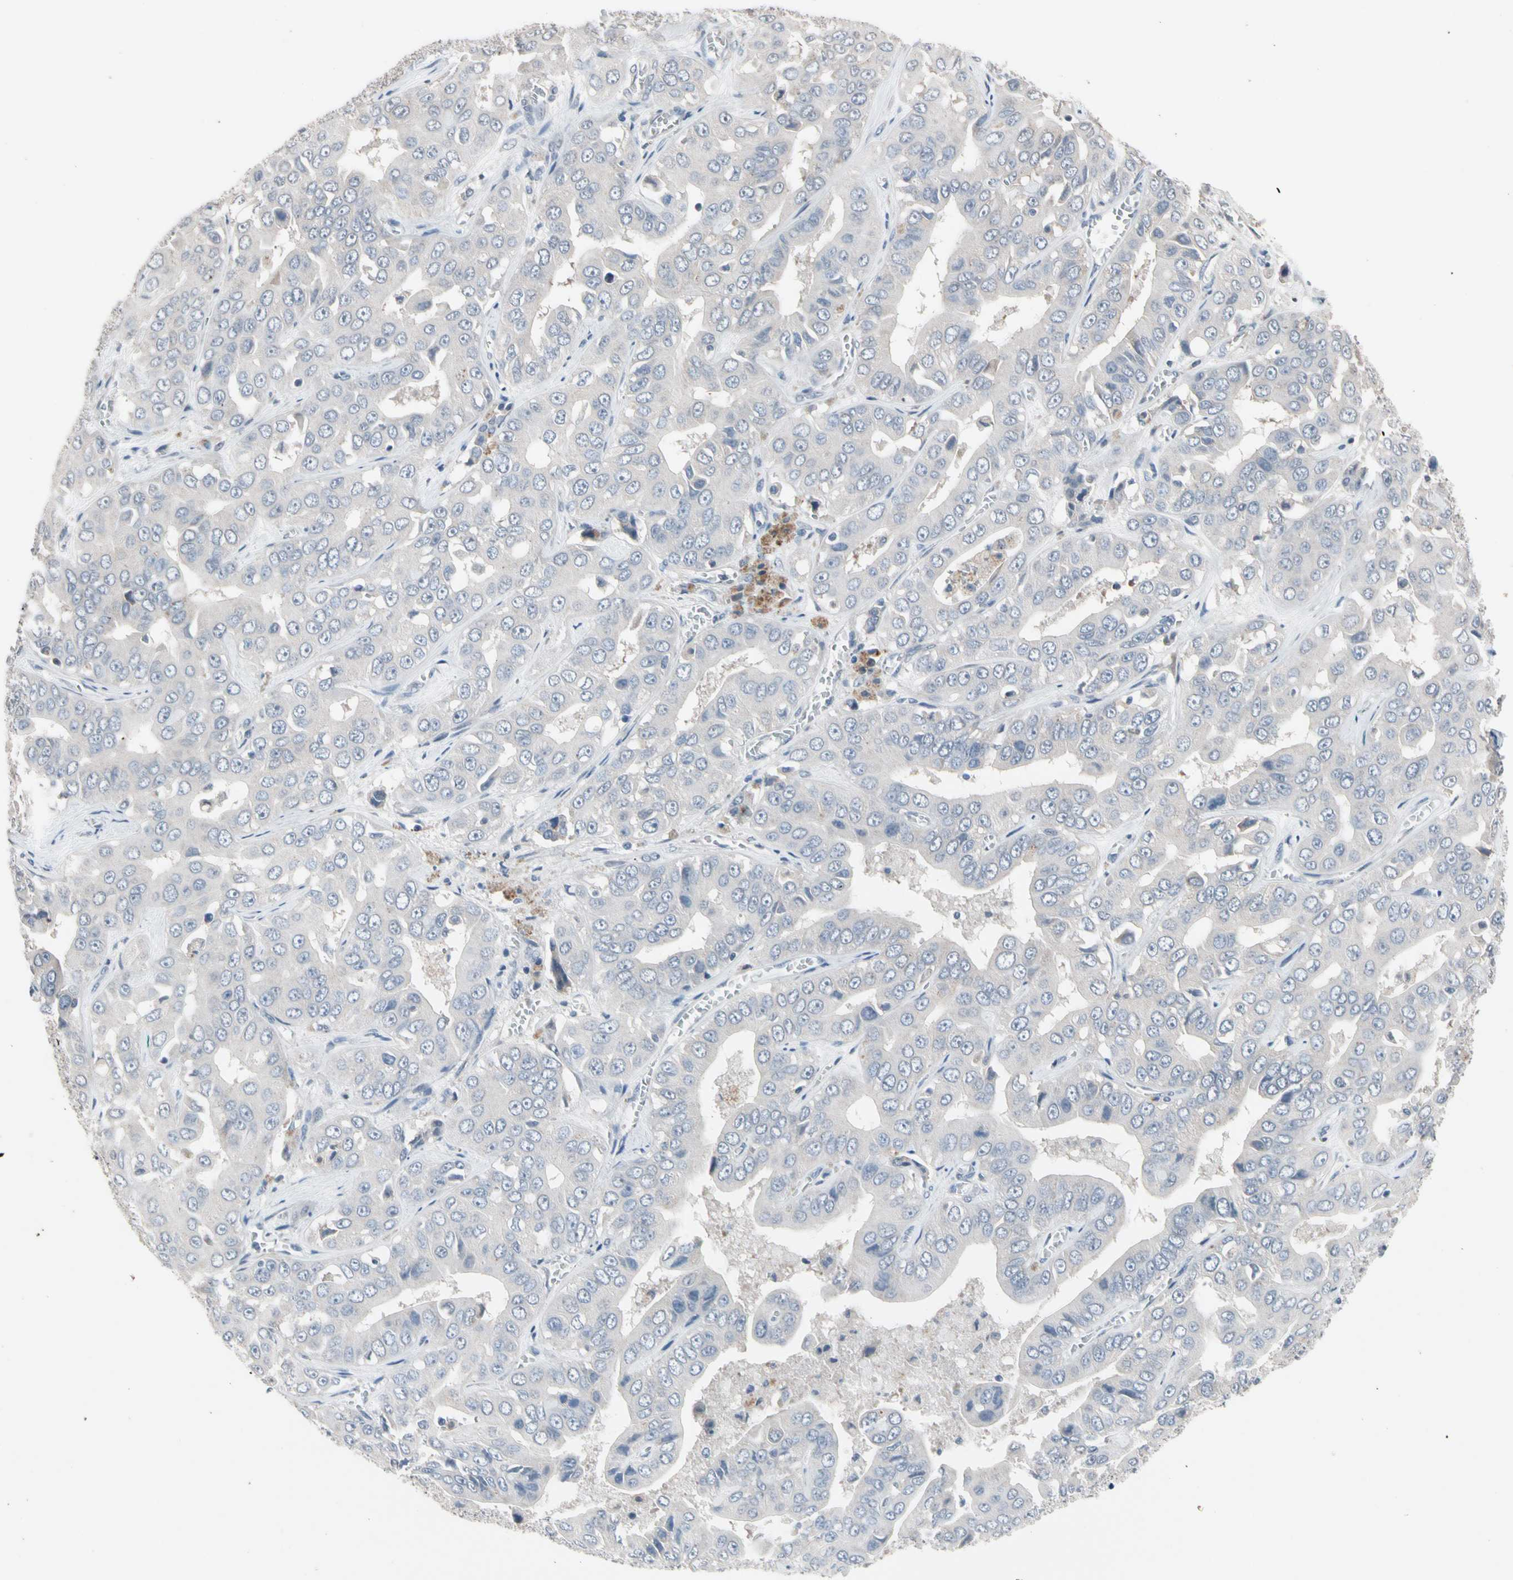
{"staining": {"intensity": "negative", "quantity": "none", "location": "none"}, "tissue": "liver cancer", "cell_type": "Tumor cells", "image_type": "cancer", "snomed": [{"axis": "morphology", "description": "Cholangiocarcinoma"}, {"axis": "topography", "description": "Liver"}], "caption": "Immunohistochemical staining of human liver cholangiocarcinoma reveals no significant positivity in tumor cells.", "gene": "SV2A", "patient": {"sex": "female", "age": 52}}